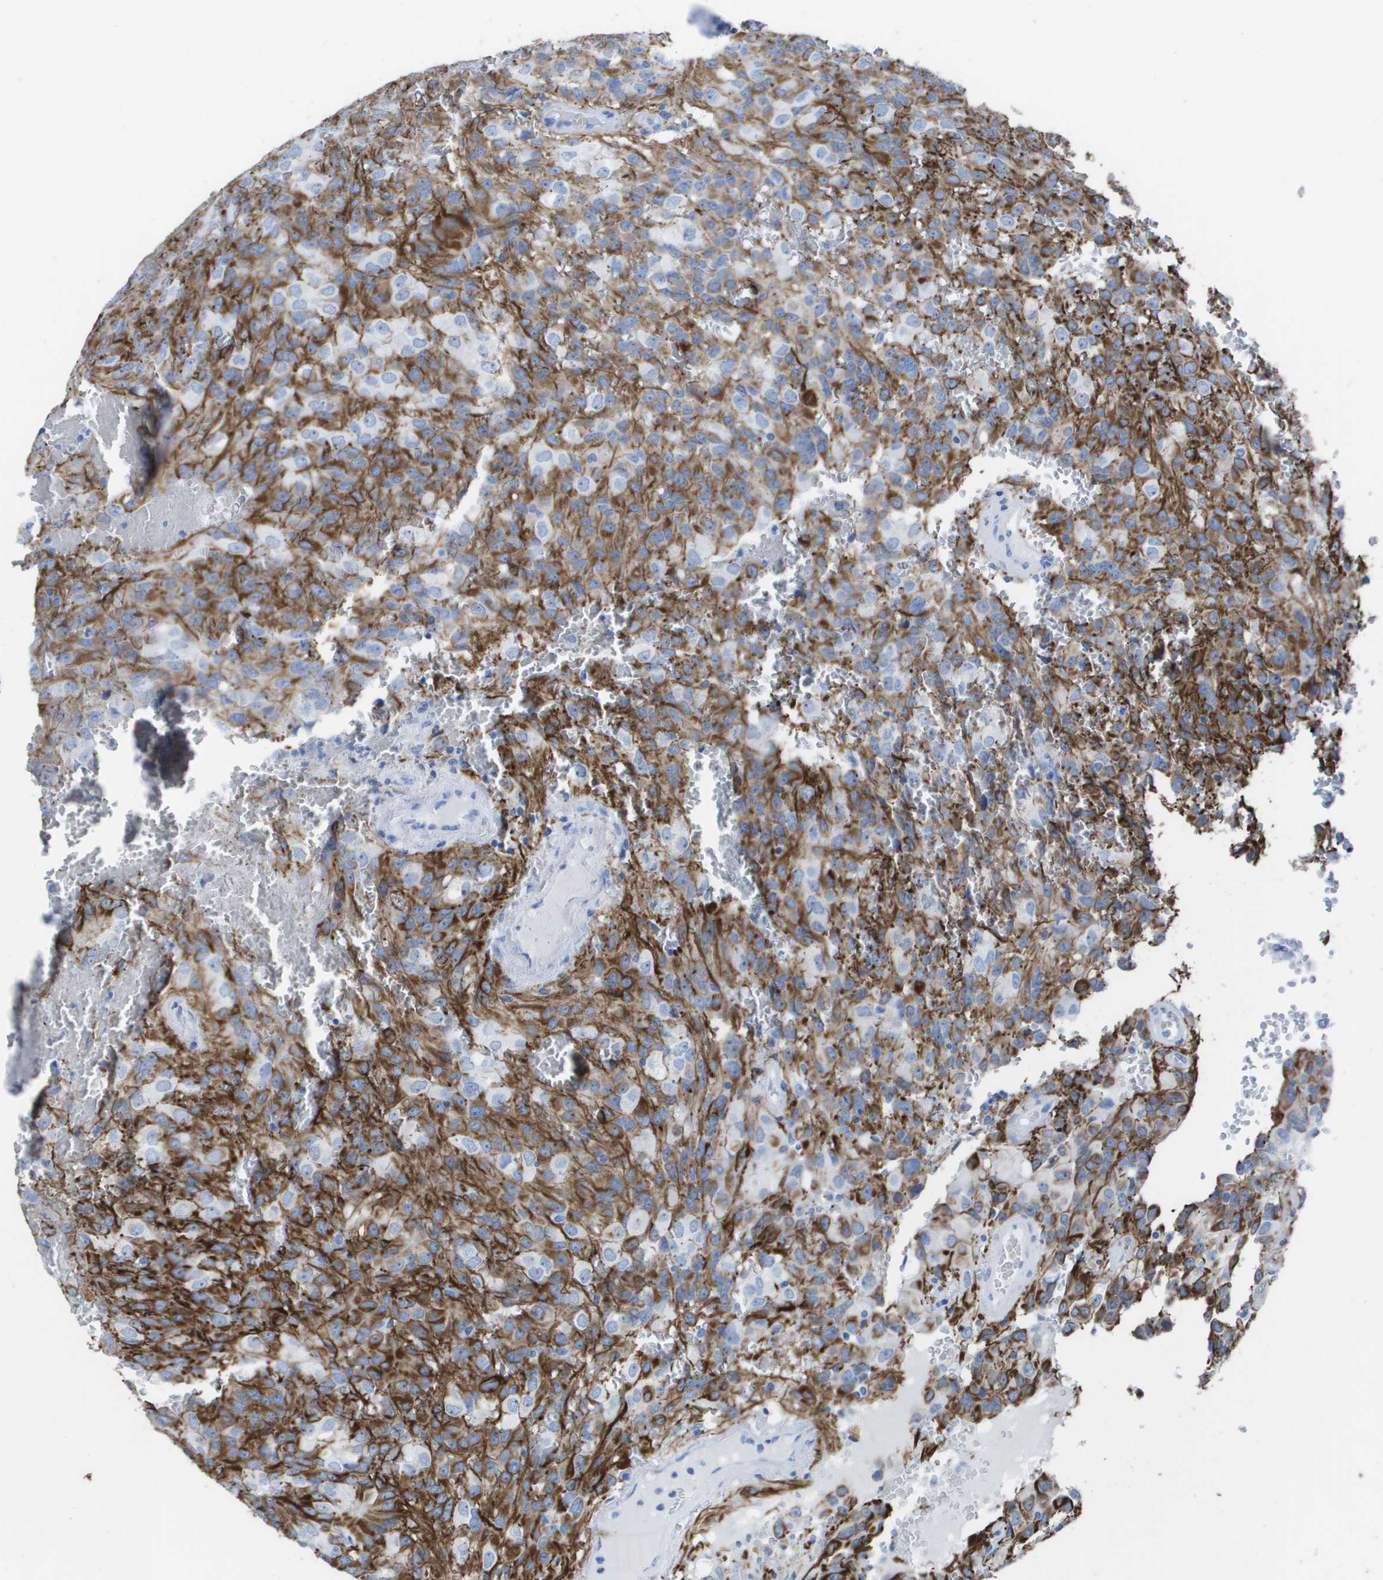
{"staining": {"intensity": "moderate", "quantity": "25%-75%", "location": "cytoplasmic/membranous"}, "tissue": "glioma", "cell_type": "Tumor cells", "image_type": "cancer", "snomed": [{"axis": "morphology", "description": "Glioma, malignant, High grade"}, {"axis": "topography", "description": "Brain"}], "caption": "Immunohistochemical staining of malignant glioma (high-grade) exhibits medium levels of moderate cytoplasmic/membranous protein expression in about 25%-75% of tumor cells.", "gene": "KCNA3", "patient": {"sex": "male", "age": 32}}